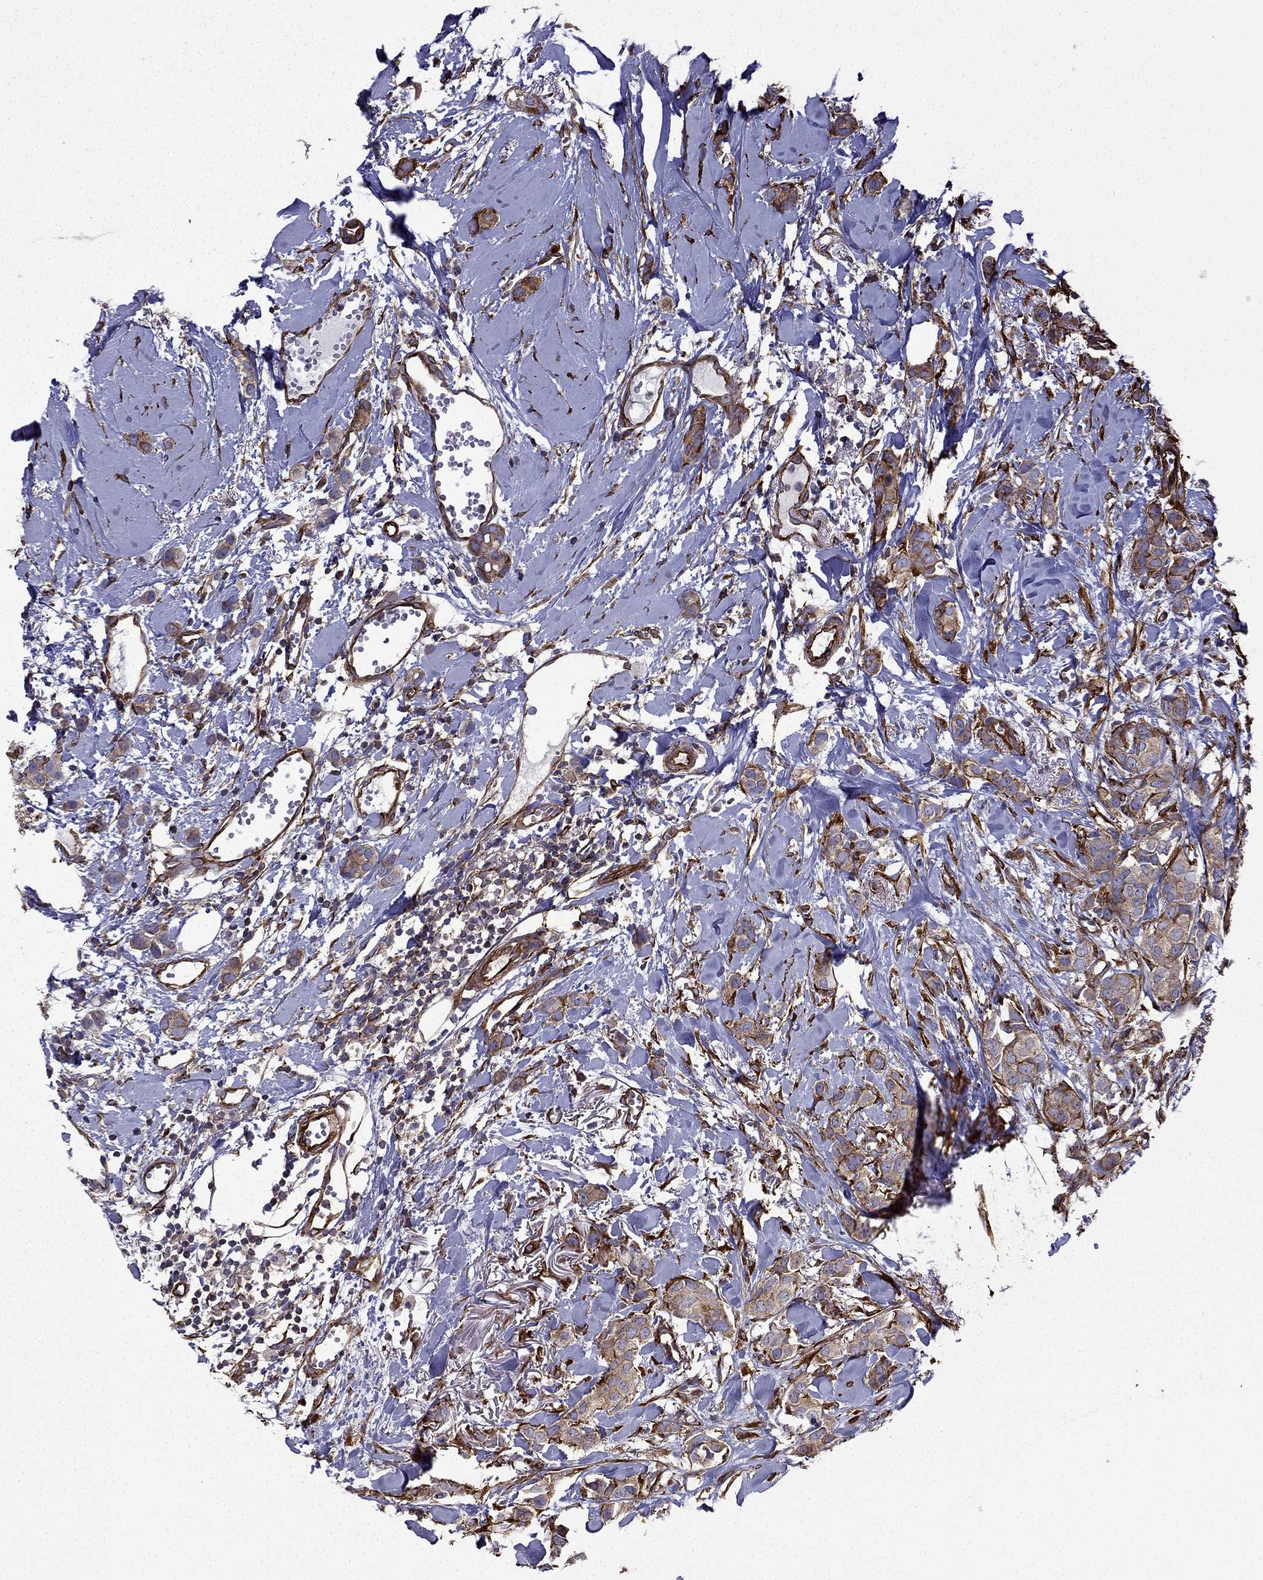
{"staining": {"intensity": "moderate", "quantity": ">75%", "location": "cytoplasmic/membranous"}, "tissue": "breast cancer", "cell_type": "Tumor cells", "image_type": "cancer", "snomed": [{"axis": "morphology", "description": "Duct carcinoma"}, {"axis": "topography", "description": "Breast"}], "caption": "Immunohistochemistry (IHC) photomicrograph of neoplastic tissue: breast invasive ductal carcinoma stained using immunohistochemistry demonstrates medium levels of moderate protein expression localized specifically in the cytoplasmic/membranous of tumor cells, appearing as a cytoplasmic/membranous brown color.", "gene": "MAP4", "patient": {"sex": "female", "age": 85}}